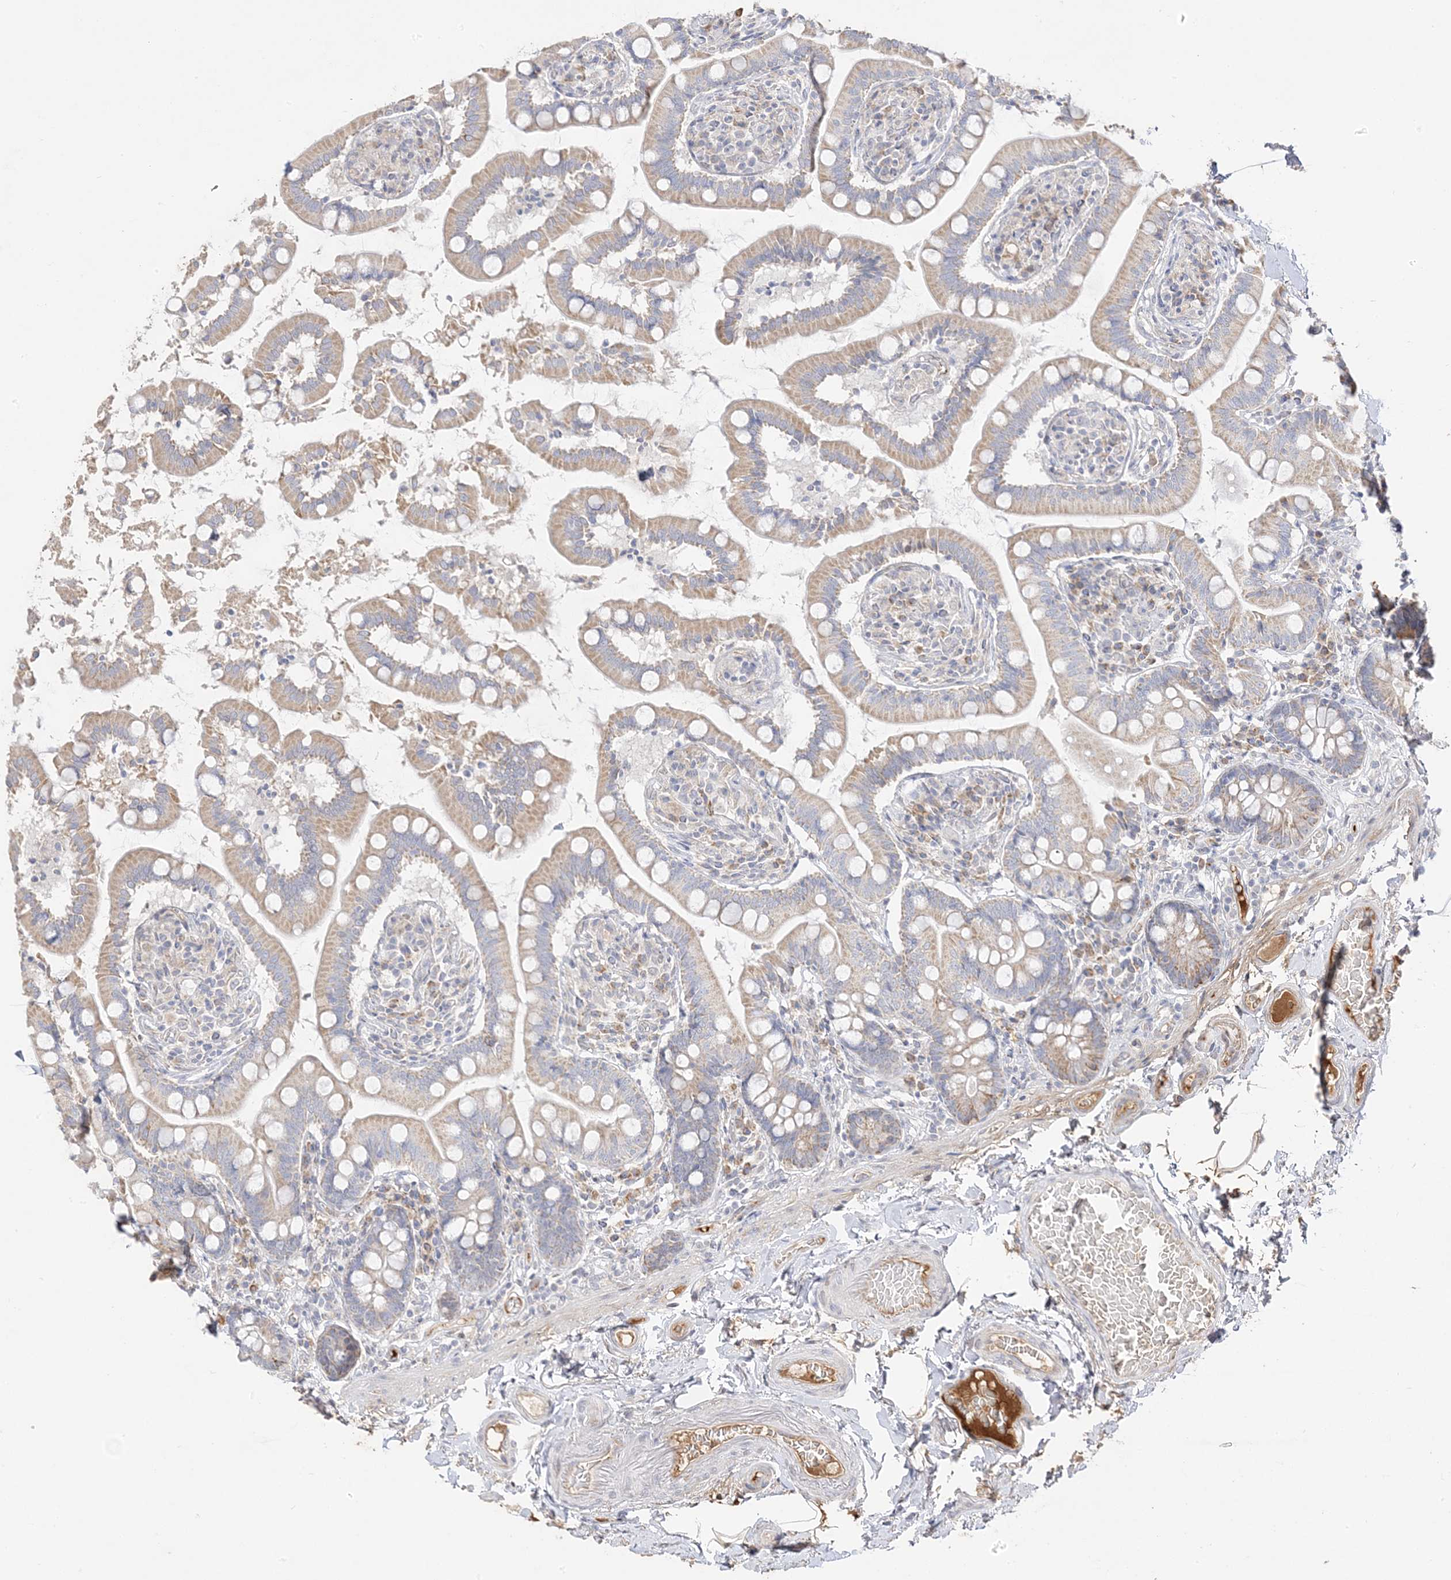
{"staining": {"intensity": "weak", "quantity": ">75%", "location": "cytoplasmic/membranous"}, "tissue": "small intestine", "cell_type": "Glandular cells", "image_type": "normal", "snomed": [{"axis": "morphology", "description": "Normal tissue, NOS"}, {"axis": "topography", "description": "Small intestine"}], "caption": "The photomicrograph reveals immunohistochemical staining of unremarkable small intestine. There is weak cytoplasmic/membranous positivity is appreciated in approximately >75% of glandular cells.", "gene": "TRANK1", "patient": {"sex": "female", "age": 64}}